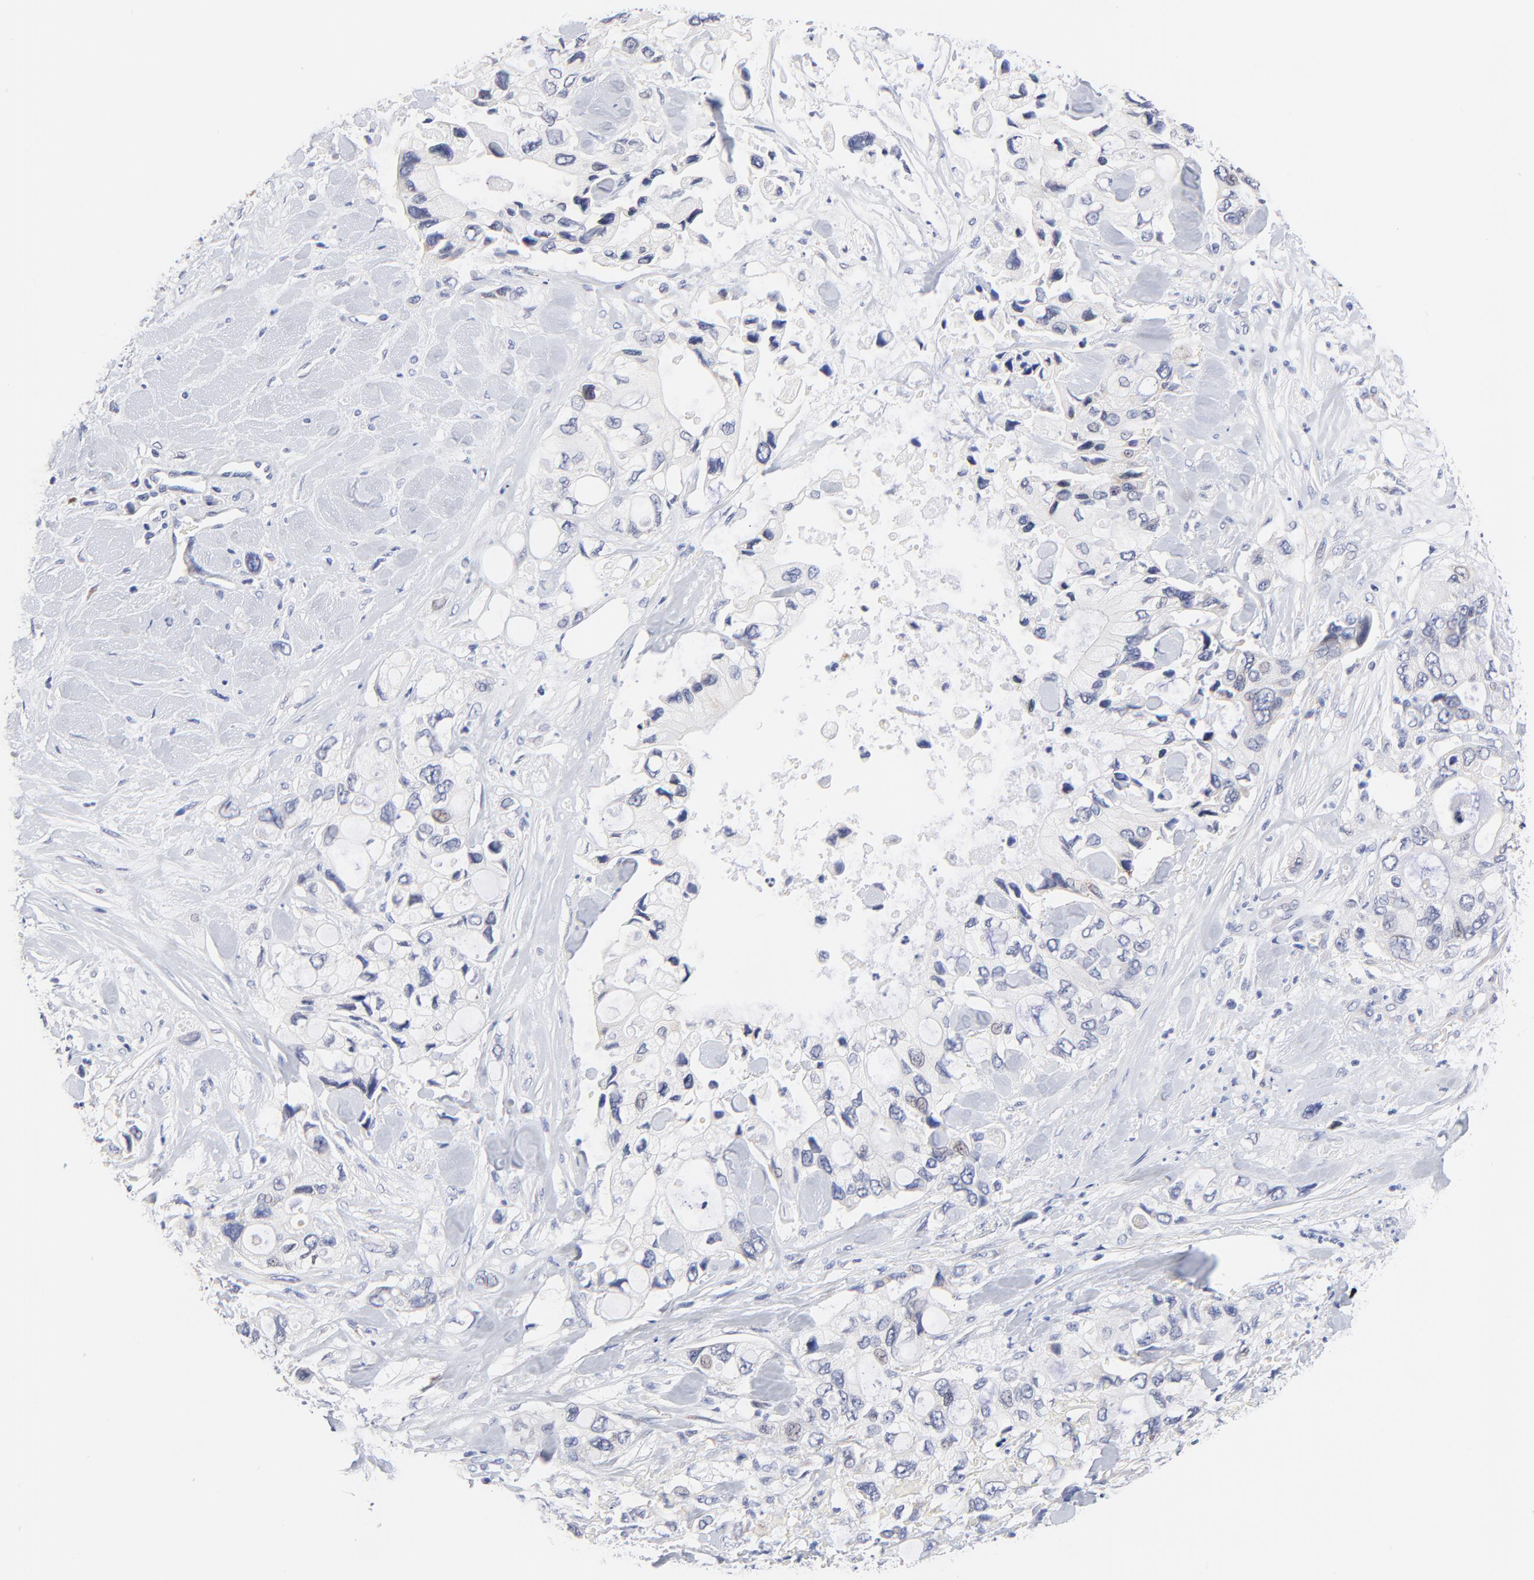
{"staining": {"intensity": "weak", "quantity": "<25%", "location": "nuclear"}, "tissue": "pancreatic cancer", "cell_type": "Tumor cells", "image_type": "cancer", "snomed": [{"axis": "morphology", "description": "Adenocarcinoma, NOS"}, {"axis": "topography", "description": "Pancreas"}], "caption": "Pancreatic cancer (adenocarcinoma) stained for a protein using immunohistochemistry shows no positivity tumor cells.", "gene": "AFF2", "patient": {"sex": "male", "age": 70}}